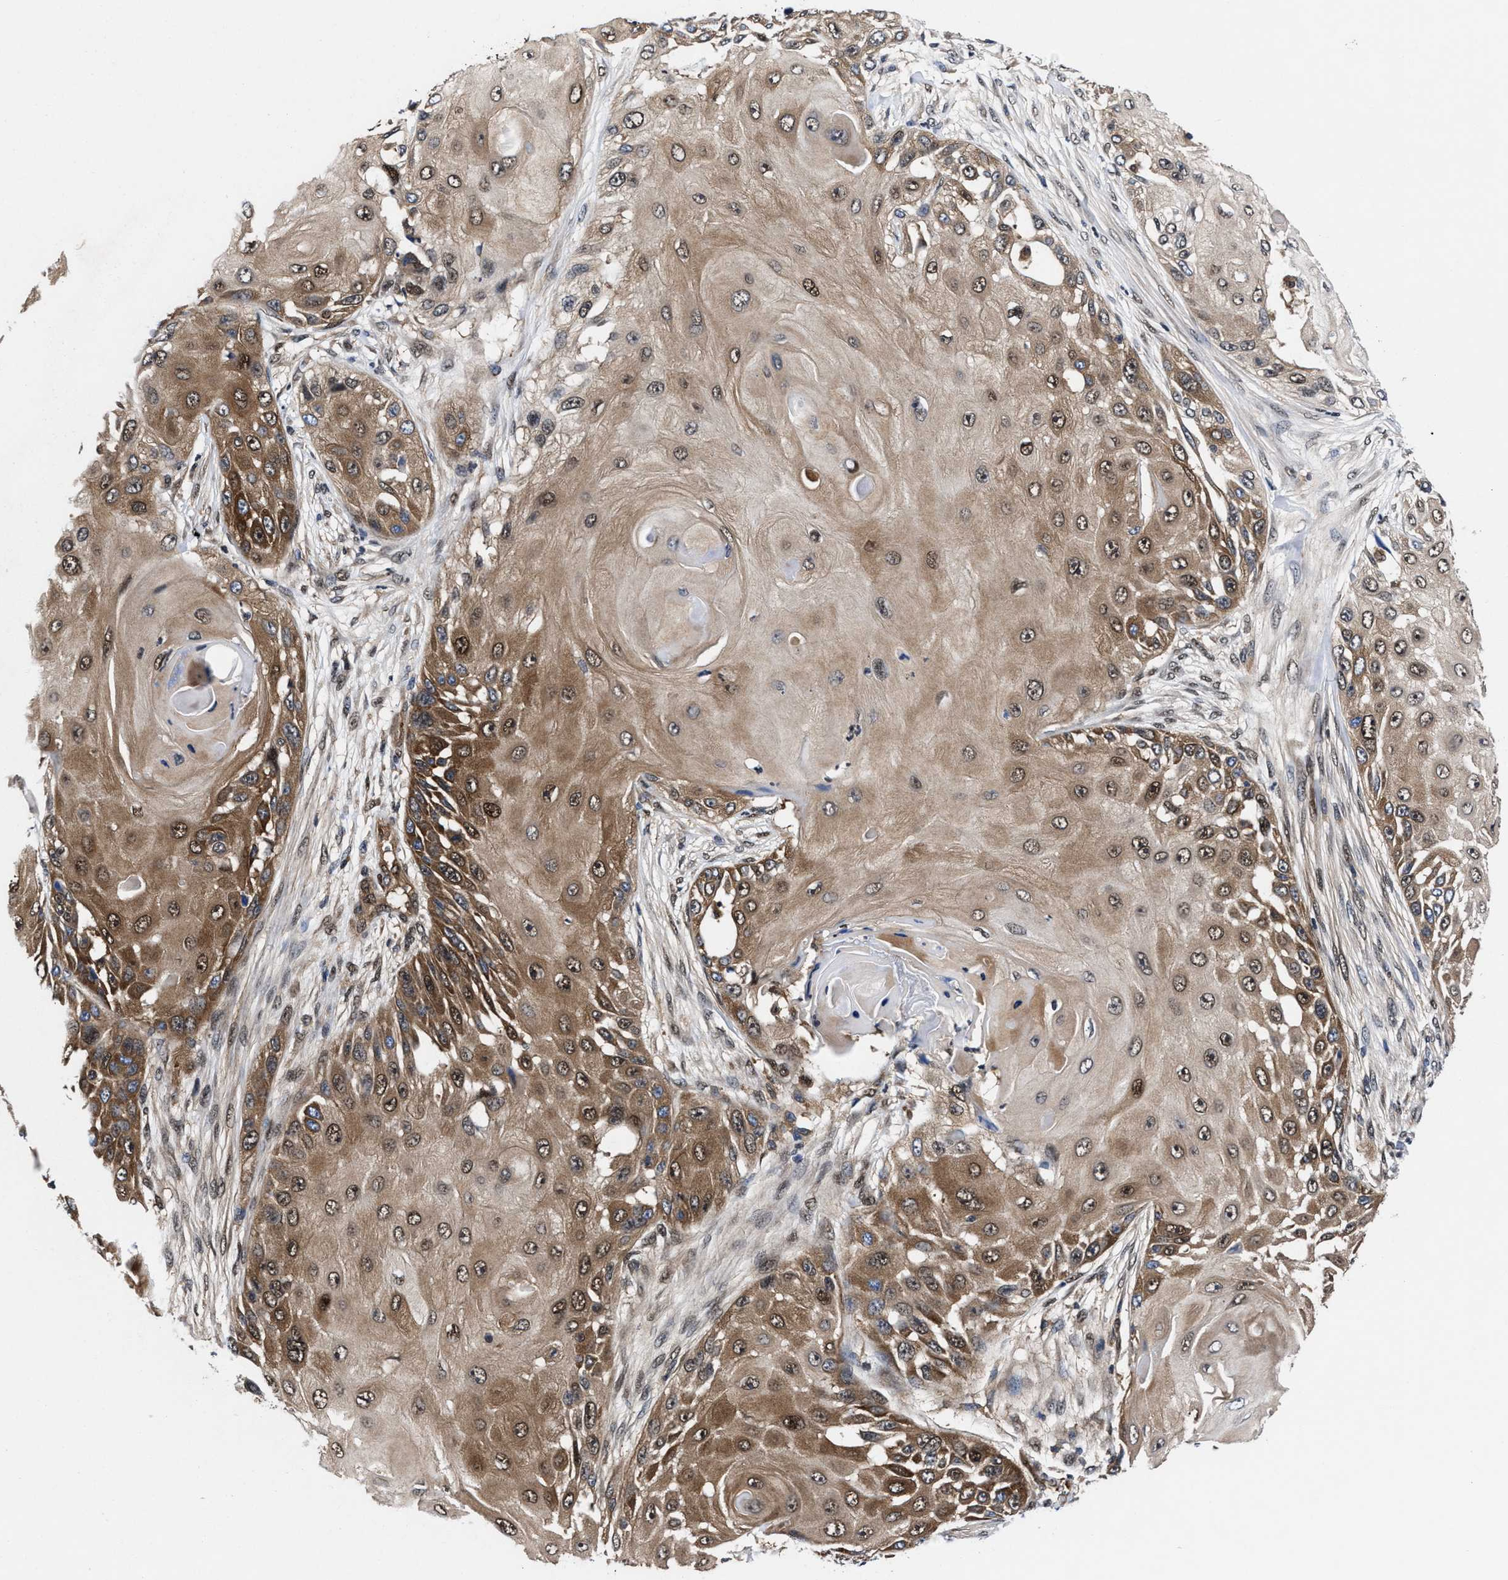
{"staining": {"intensity": "moderate", "quantity": ">75%", "location": "cytoplasmic/membranous,nuclear"}, "tissue": "skin cancer", "cell_type": "Tumor cells", "image_type": "cancer", "snomed": [{"axis": "morphology", "description": "Squamous cell carcinoma, NOS"}, {"axis": "topography", "description": "Skin"}], "caption": "A histopathology image of skin cancer (squamous cell carcinoma) stained for a protein reveals moderate cytoplasmic/membranous and nuclear brown staining in tumor cells.", "gene": "ACLY", "patient": {"sex": "female", "age": 44}}